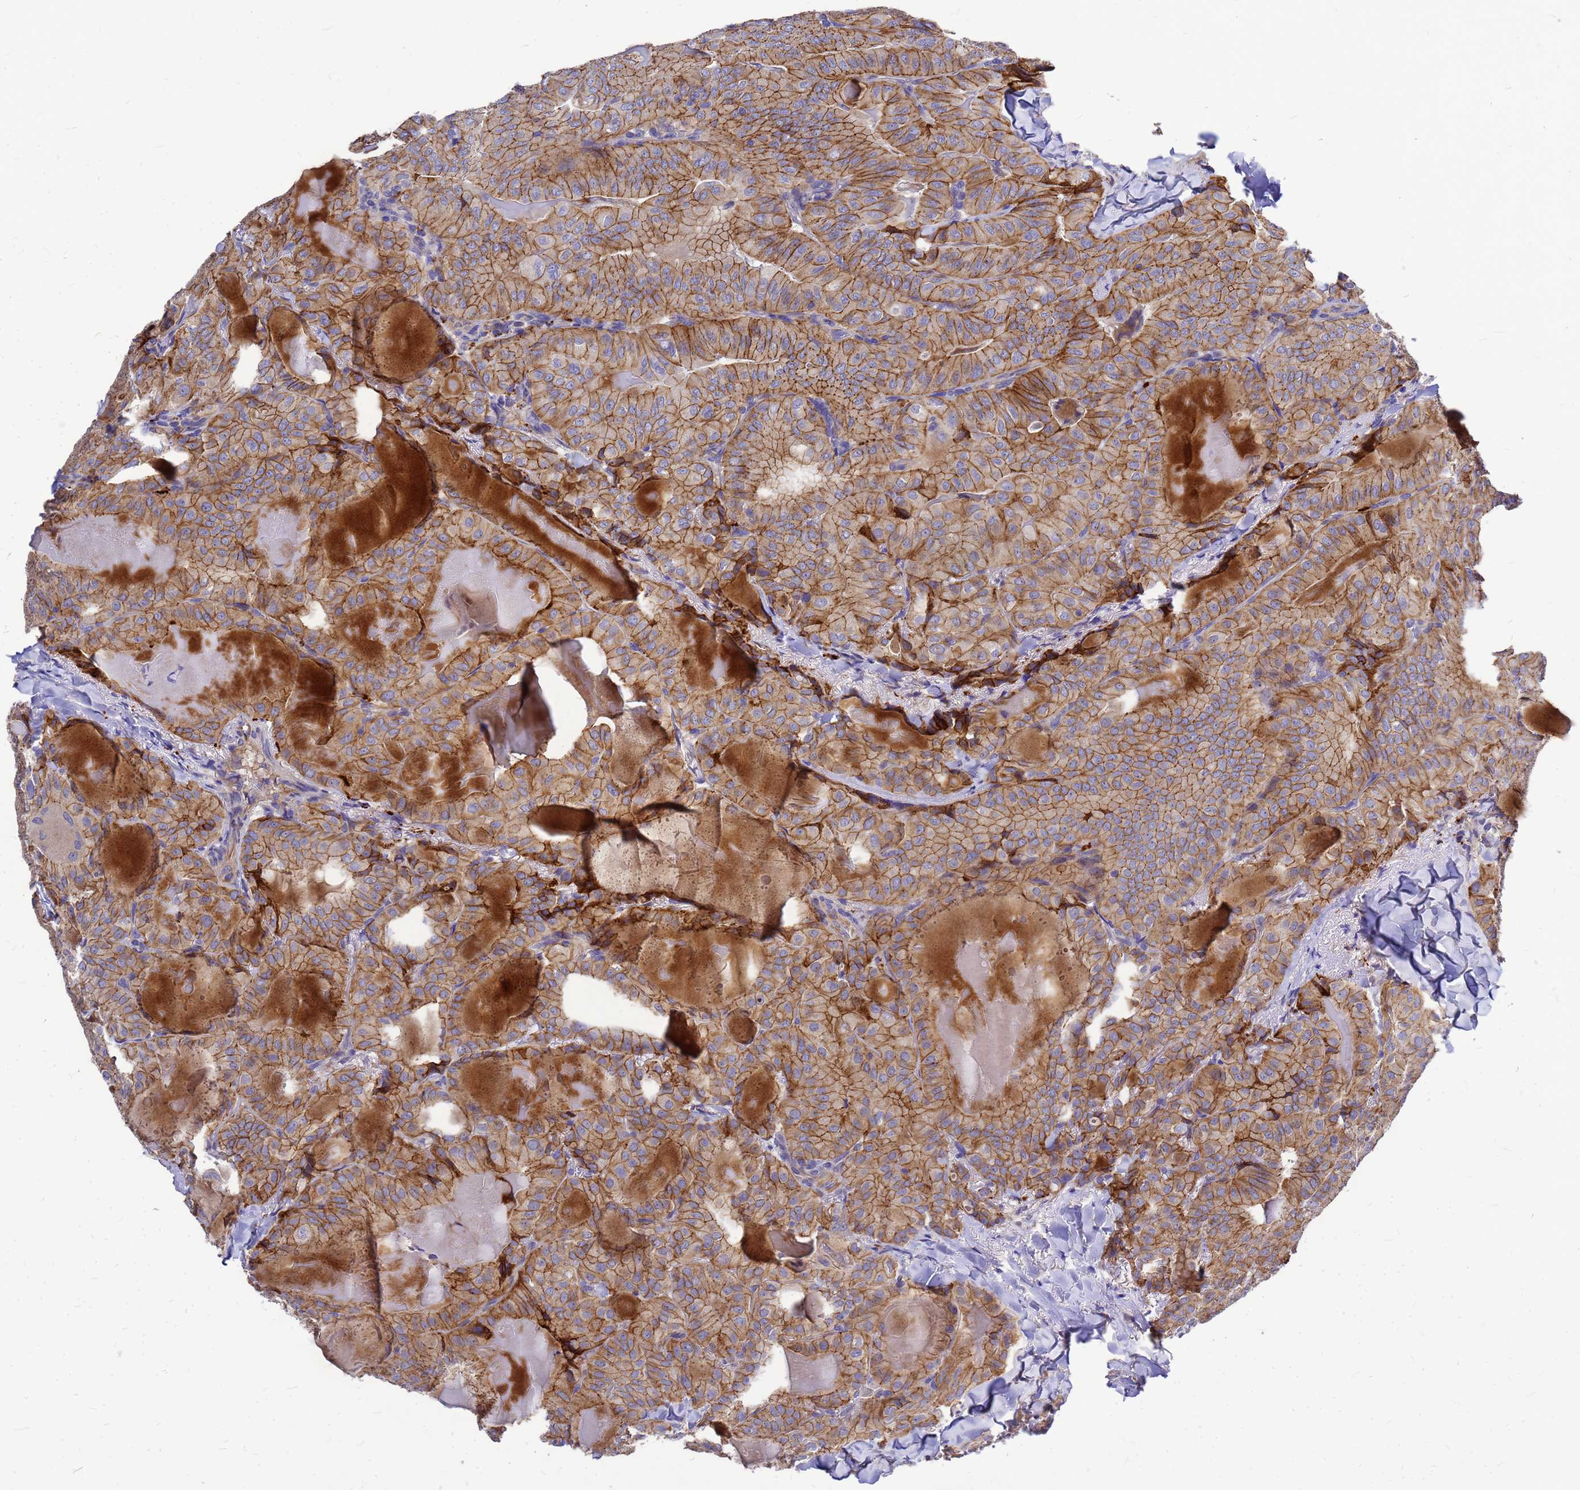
{"staining": {"intensity": "moderate", "quantity": ">75%", "location": "cytoplasmic/membranous"}, "tissue": "thyroid cancer", "cell_type": "Tumor cells", "image_type": "cancer", "snomed": [{"axis": "morphology", "description": "Papillary adenocarcinoma, NOS"}, {"axis": "topography", "description": "Thyroid gland"}], "caption": "The photomicrograph displays staining of thyroid papillary adenocarcinoma, revealing moderate cytoplasmic/membranous protein positivity (brown color) within tumor cells.", "gene": "FBXW5", "patient": {"sex": "female", "age": 68}}